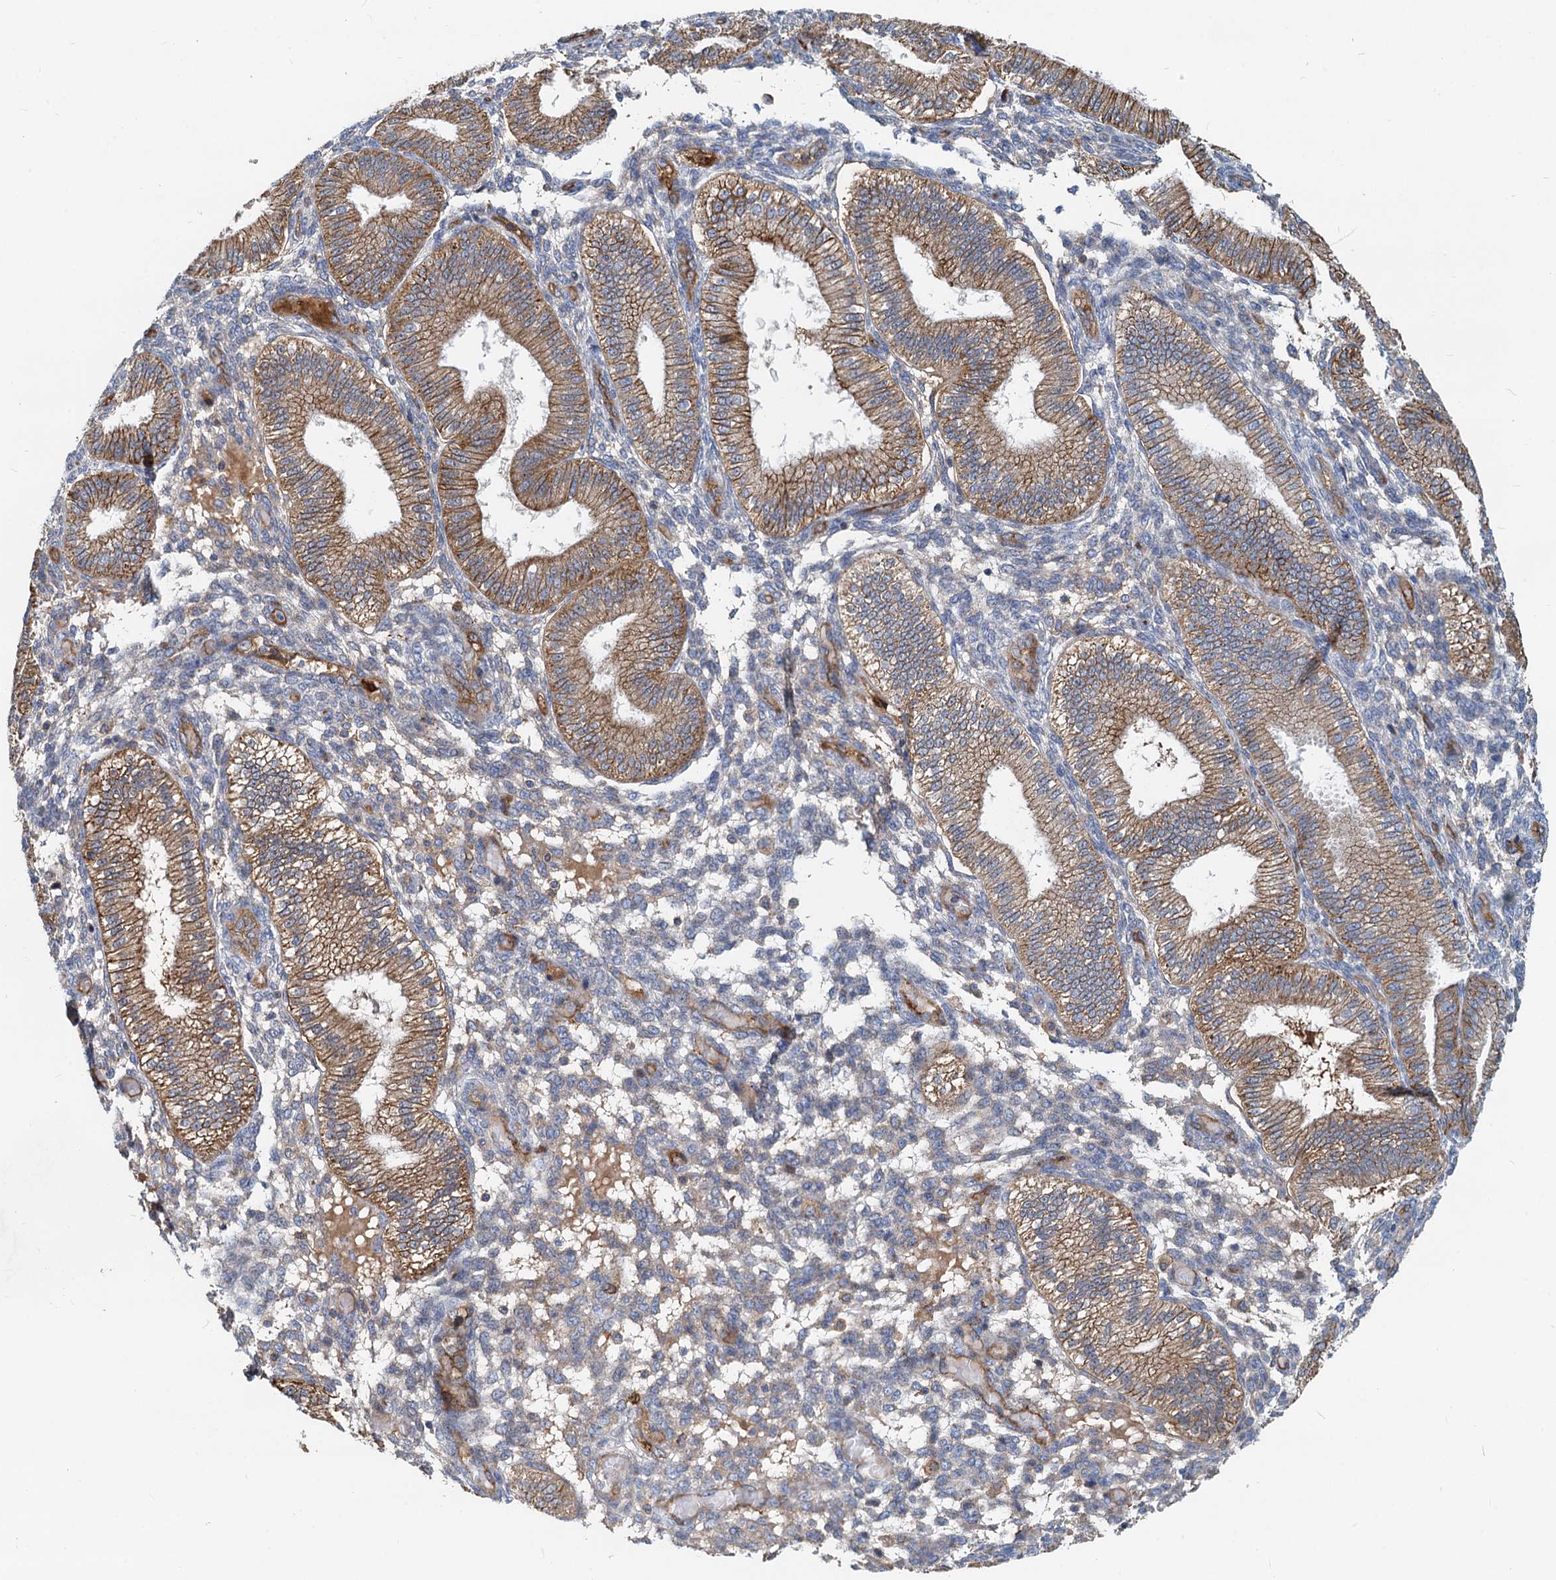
{"staining": {"intensity": "negative", "quantity": "none", "location": "none"}, "tissue": "endometrium", "cell_type": "Cells in endometrial stroma", "image_type": "normal", "snomed": [{"axis": "morphology", "description": "Normal tissue, NOS"}, {"axis": "topography", "description": "Endometrium"}], "caption": "This image is of normal endometrium stained with immunohistochemistry to label a protein in brown with the nuclei are counter-stained blue. There is no expression in cells in endometrial stroma.", "gene": "LNX2", "patient": {"sex": "female", "age": 39}}